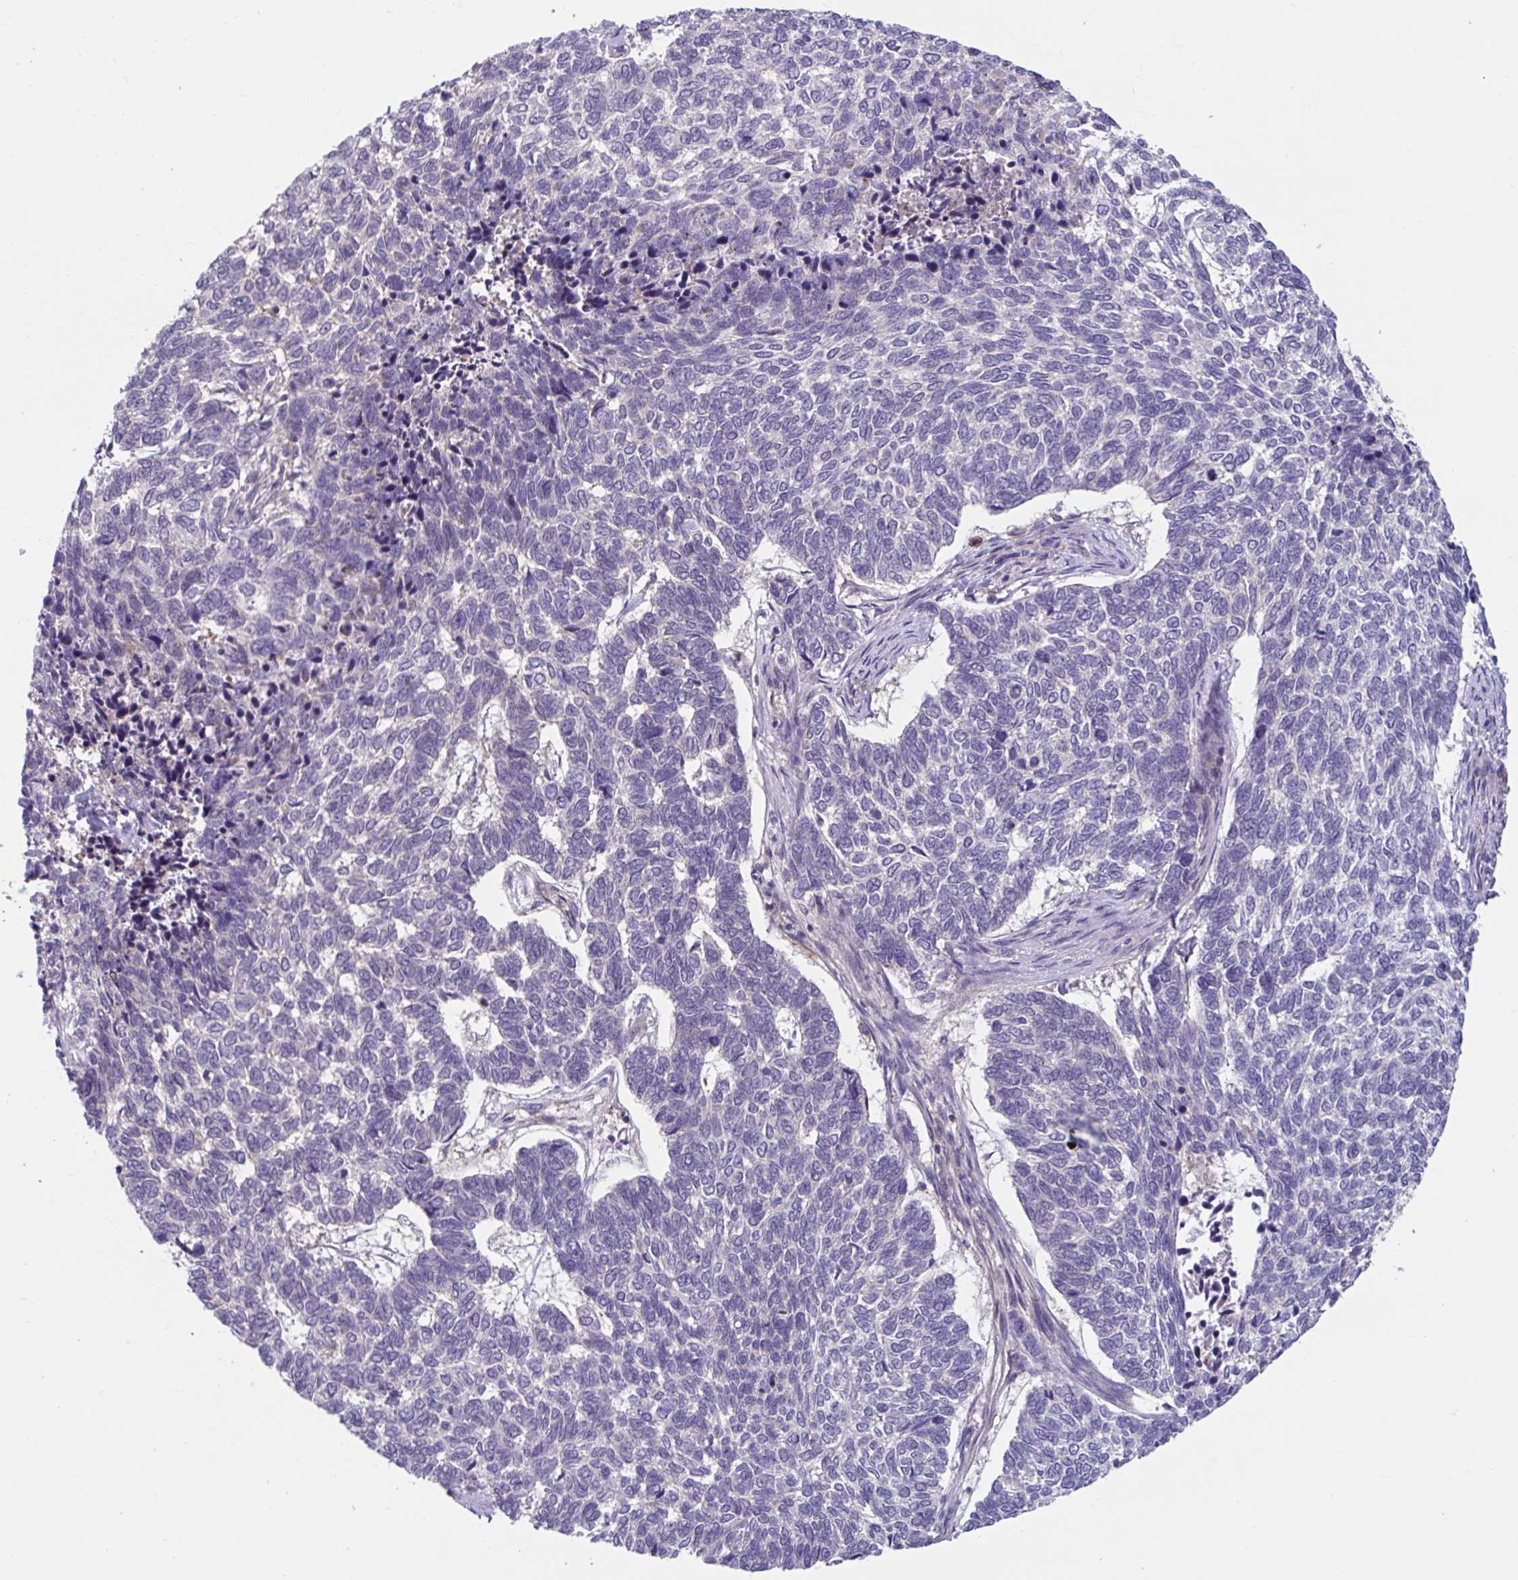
{"staining": {"intensity": "negative", "quantity": "none", "location": "none"}, "tissue": "skin cancer", "cell_type": "Tumor cells", "image_type": "cancer", "snomed": [{"axis": "morphology", "description": "Basal cell carcinoma"}, {"axis": "topography", "description": "Skin"}], "caption": "Tumor cells show no significant protein staining in basal cell carcinoma (skin).", "gene": "IST1", "patient": {"sex": "female", "age": 65}}